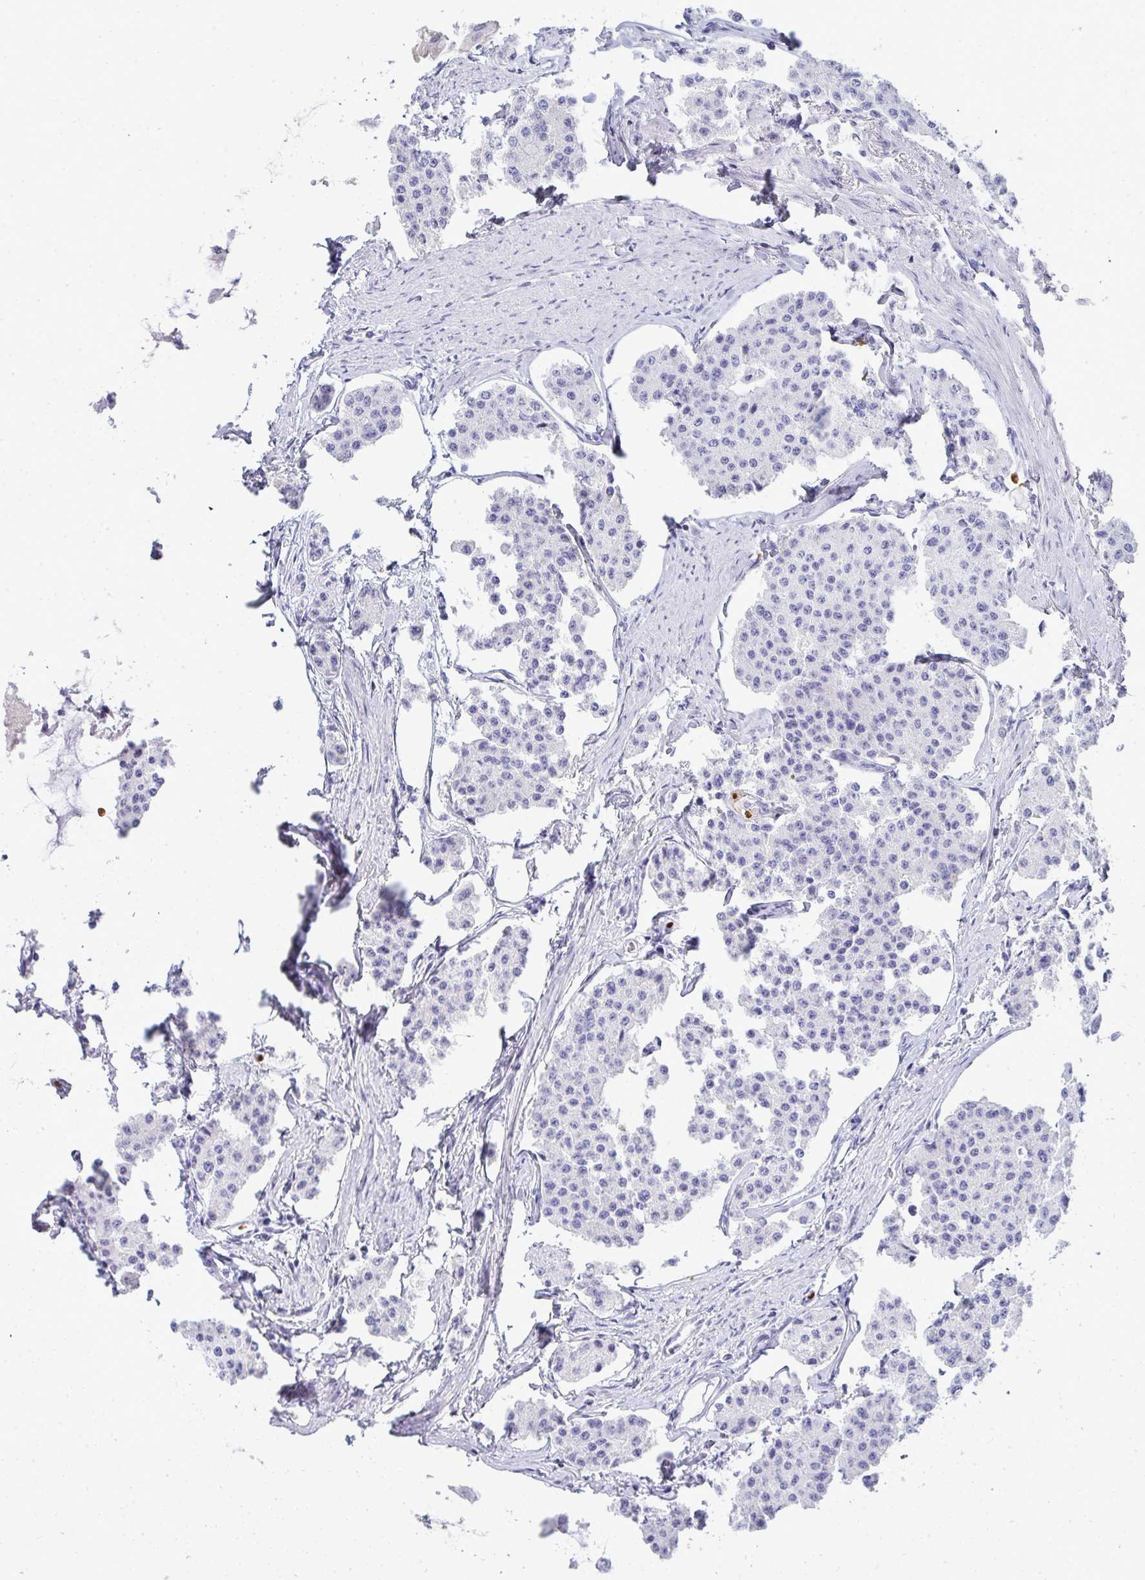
{"staining": {"intensity": "negative", "quantity": "none", "location": "none"}, "tissue": "carcinoid", "cell_type": "Tumor cells", "image_type": "cancer", "snomed": [{"axis": "morphology", "description": "Carcinoid, malignant, NOS"}, {"axis": "topography", "description": "Small intestine"}], "caption": "Tumor cells are negative for brown protein staining in carcinoid (malignant).", "gene": "ZNF182", "patient": {"sex": "female", "age": 65}}